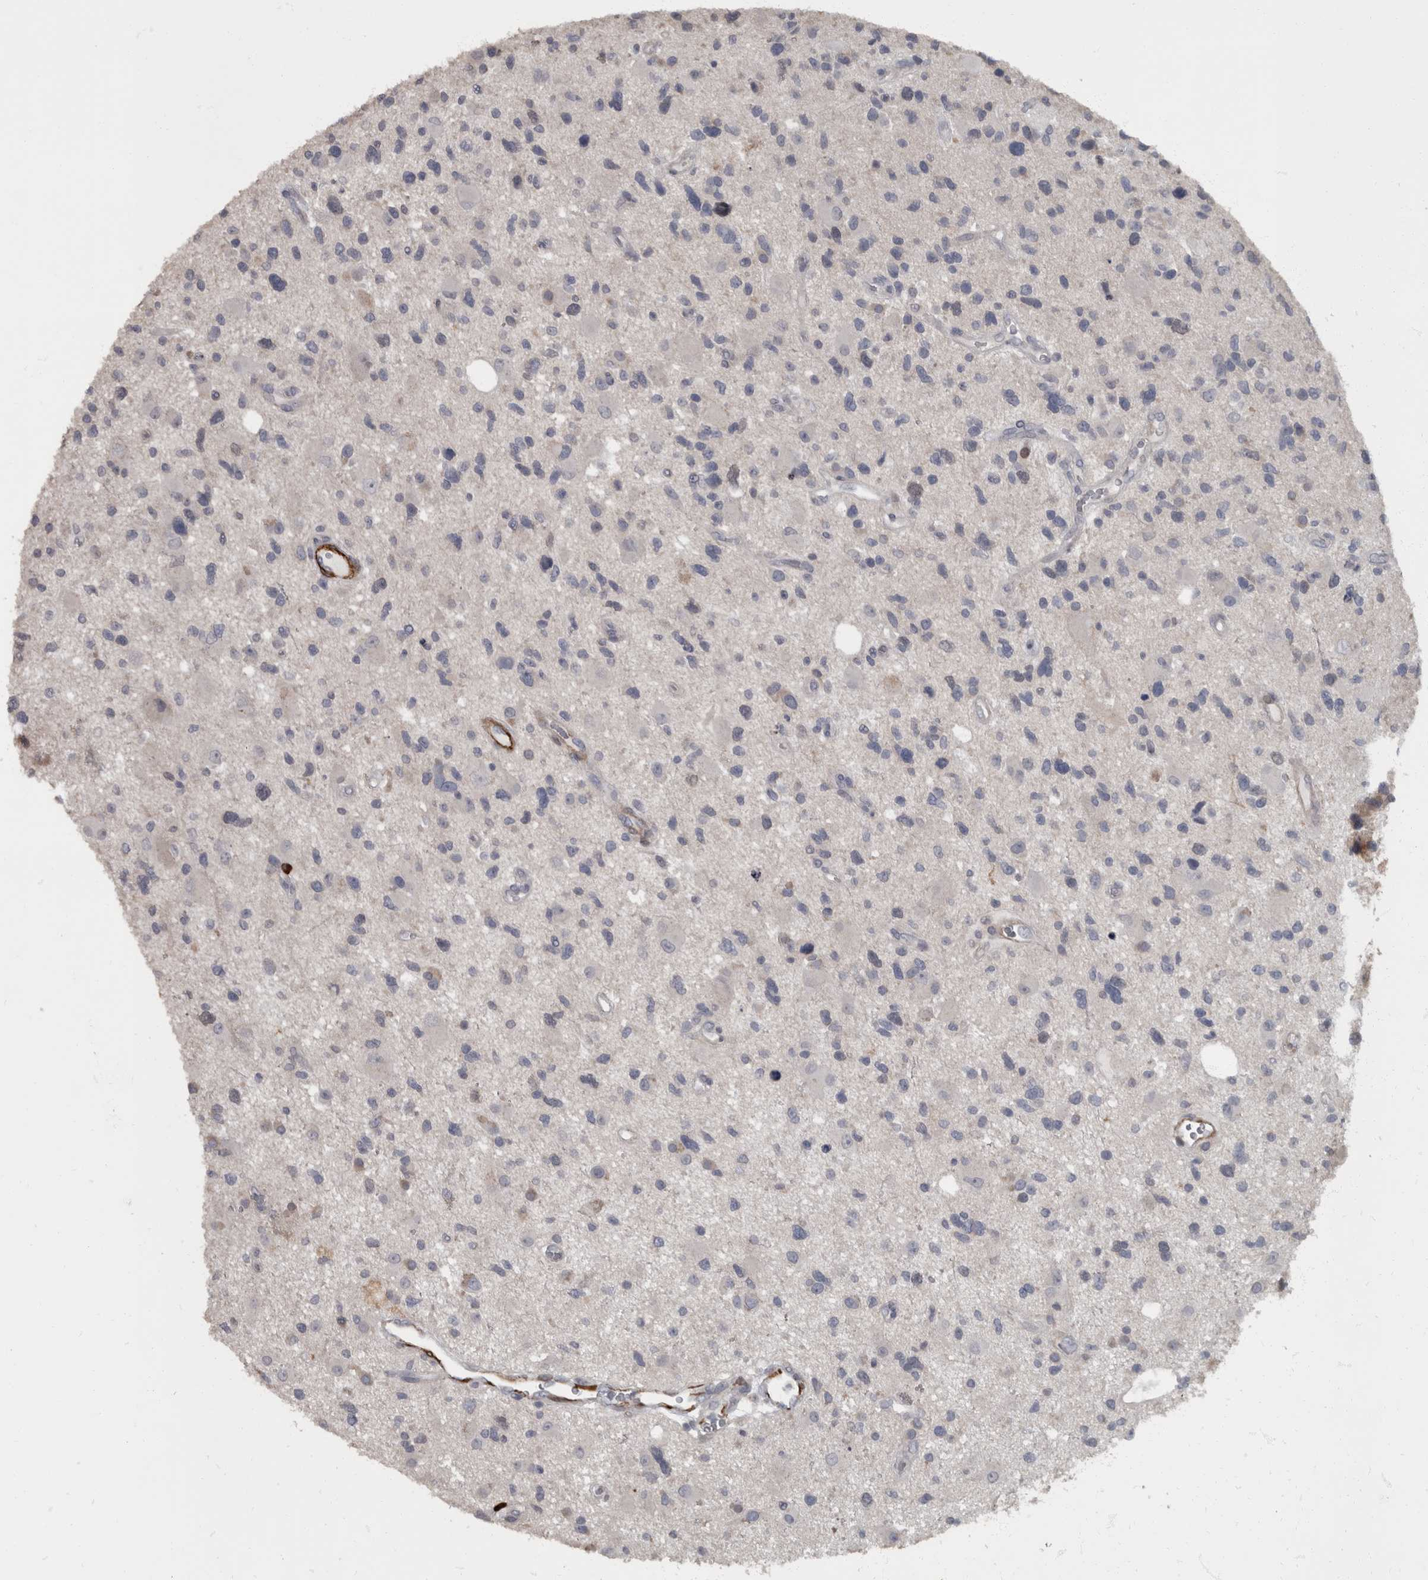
{"staining": {"intensity": "negative", "quantity": "none", "location": "none"}, "tissue": "glioma", "cell_type": "Tumor cells", "image_type": "cancer", "snomed": [{"axis": "morphology", "description": "Glioma, malignant, High grade"}, {"axis": "topography", "description": "Brain"}], "caption": "This is an IHC image of malignant glioma (high-grade). There is no positivity in tumor cells.", "gene": "MASTL", "patient": {"sex": "male", "age": 33}}